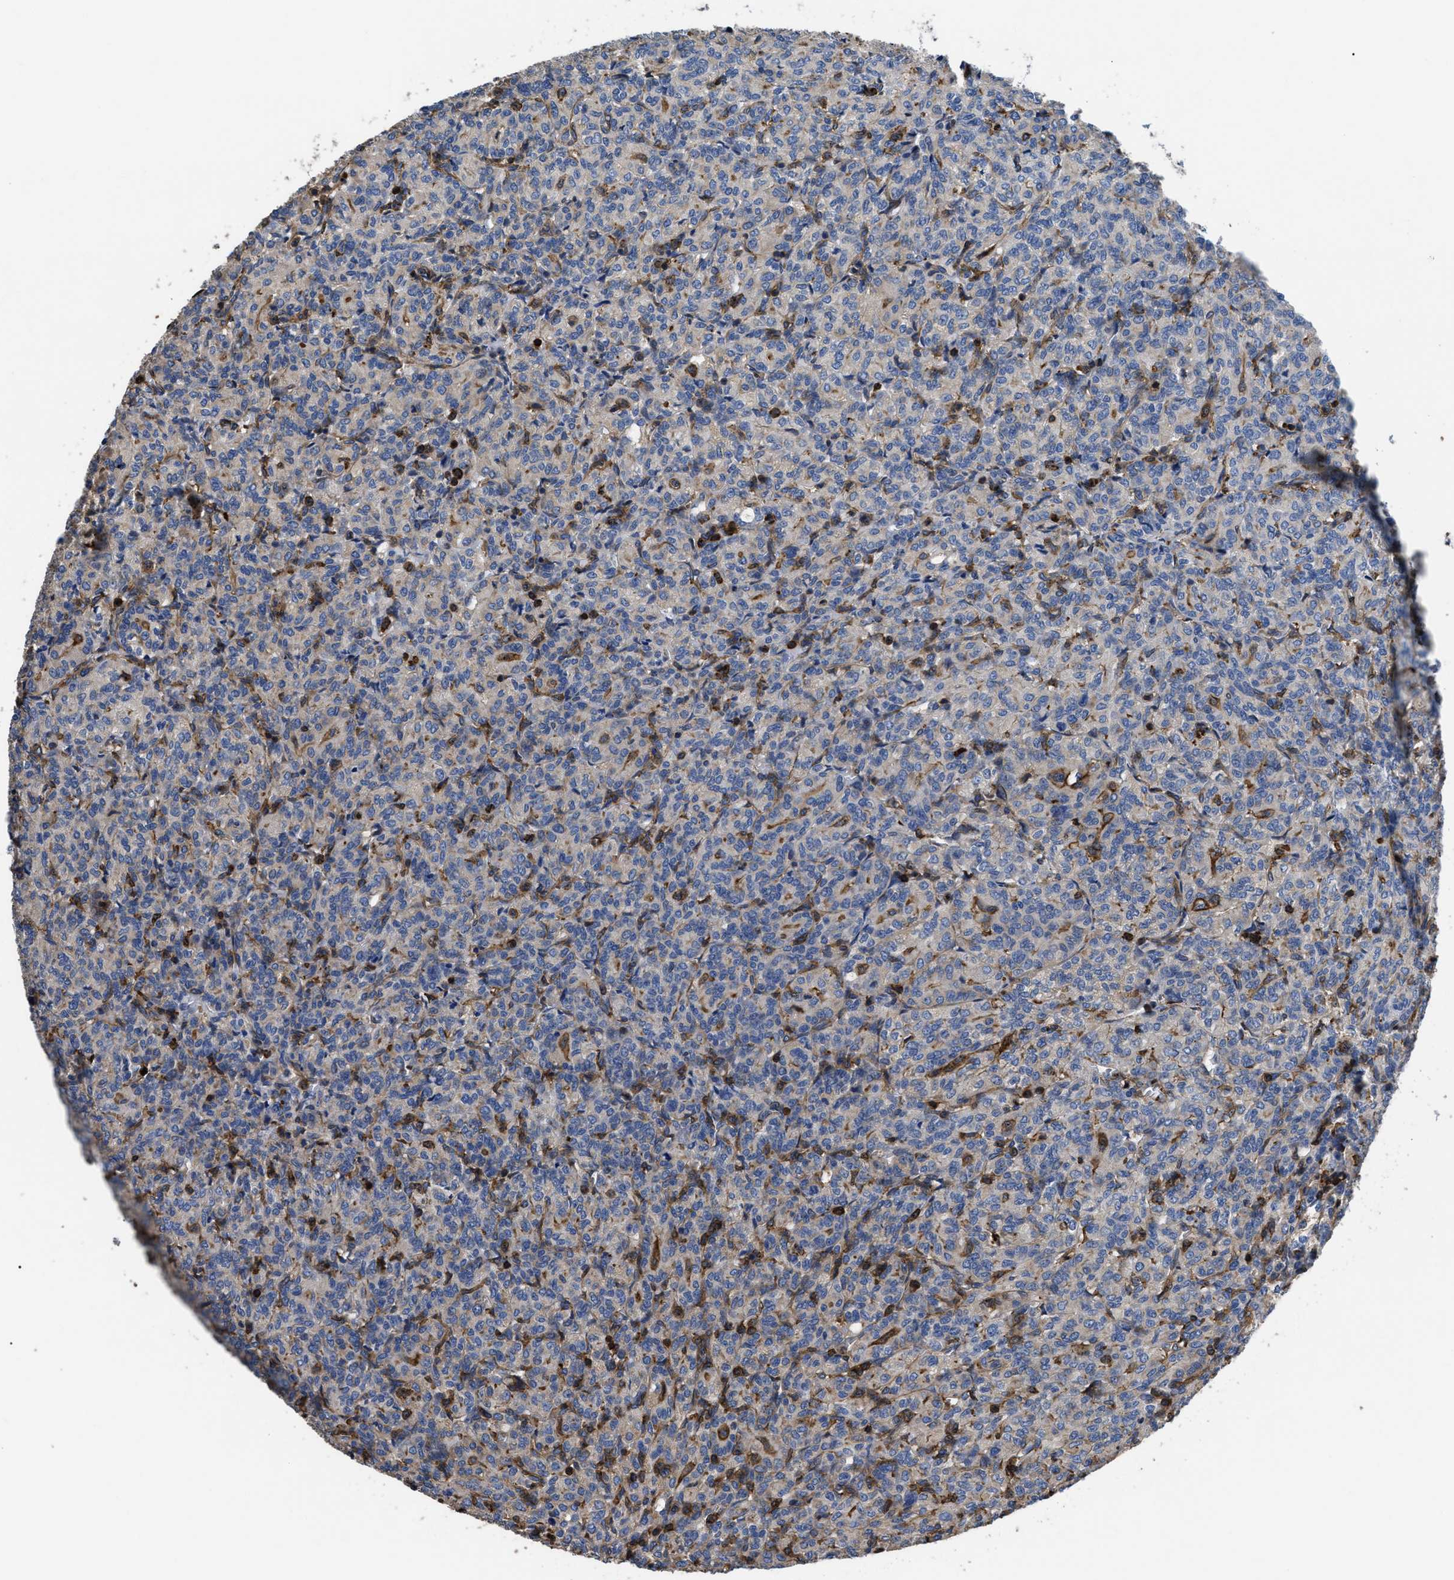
{"staining": {"intensity": "weak", "quantity": "25%-75%", "location": "cytoplasmic/membranous"}, "tissue": "renal cancer", "cell_type": "Tumor cells", "image_type": "cancer", "snomed": [{"axis": "morphology", "description": "Adenocarcinoma, NOS"}, {"axis": "topography", "description": "Kidney"}], "caption": "Weak cytoplasmic/membranous expression for a protein is appreciated in approximately 25%-75% of tumor cells of adenocarcinoma (renal) using immunohistochemistry (IHC).", "gene": "SCUBE2", "patient": {"sex": "male", "age": 77}}